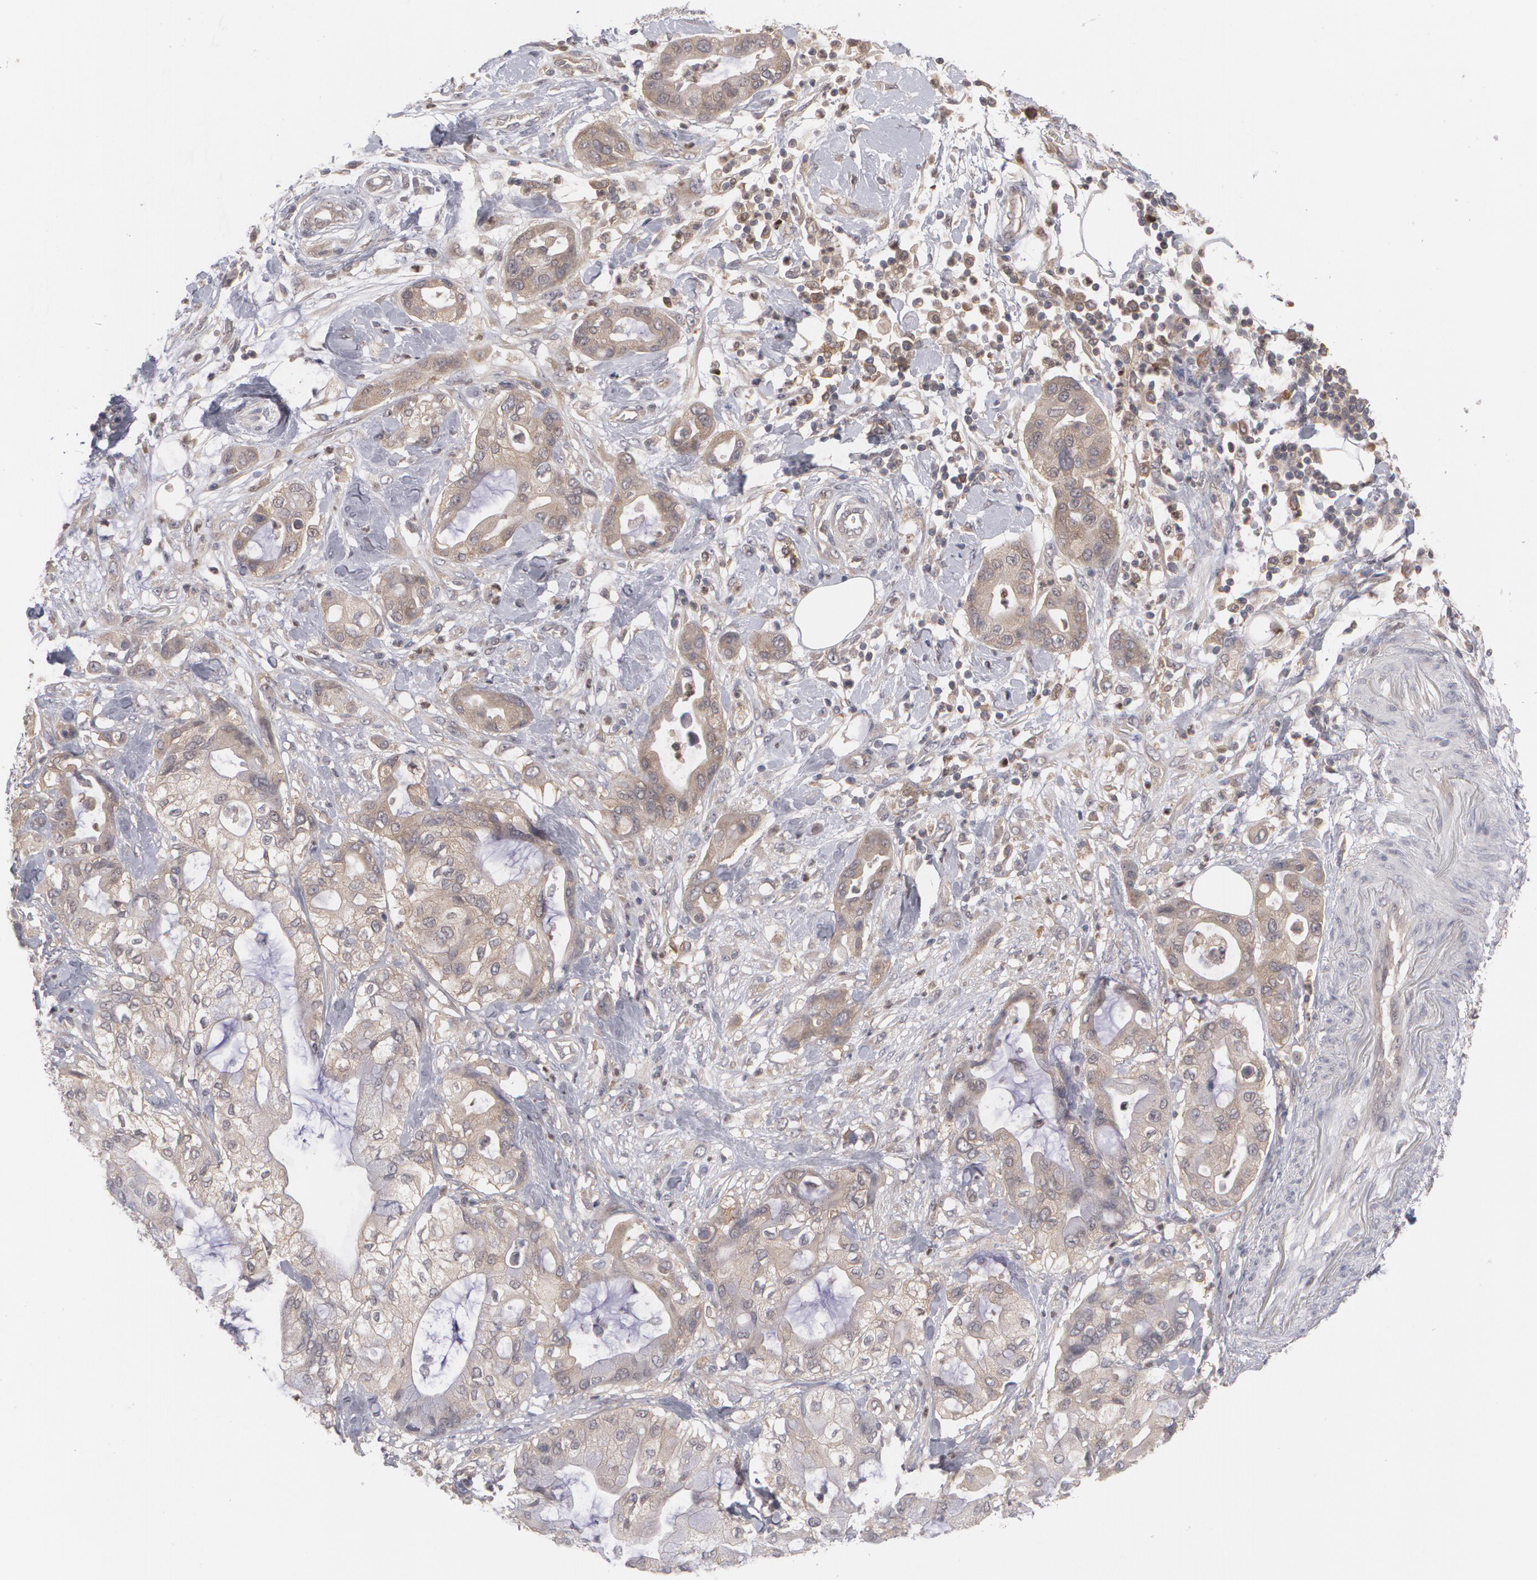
{"staining": {"intensity": "weak", "quantity": ">75%", "location": "cytoplasmic/membranous"}, "tissue": "pancreatic cancer", "cell_type": "Tumor cells", "image_type": "cancer", "snomed": [{"axis": "morphology", "description": "Adenocarcinoma, NOS"}, {"axis": "morphology", "description": "Adenocarcinoma, metastatic, NOS"}, {"axis": "topography", "description": "Lymph node"}, {"axis": "topography", "description": "Pancreas"}, {"axis": "topography", "description": "Duodenum"}], "caption": "Immunohistochemical staining of pancreatic metastatic adenocarcinoma exhibits low levels of weak cytoplasmic/membranous protein positivity in about >75% of tumor cells.", "gene": "HTT", "patient": {"sex": "female", "age": 64}}